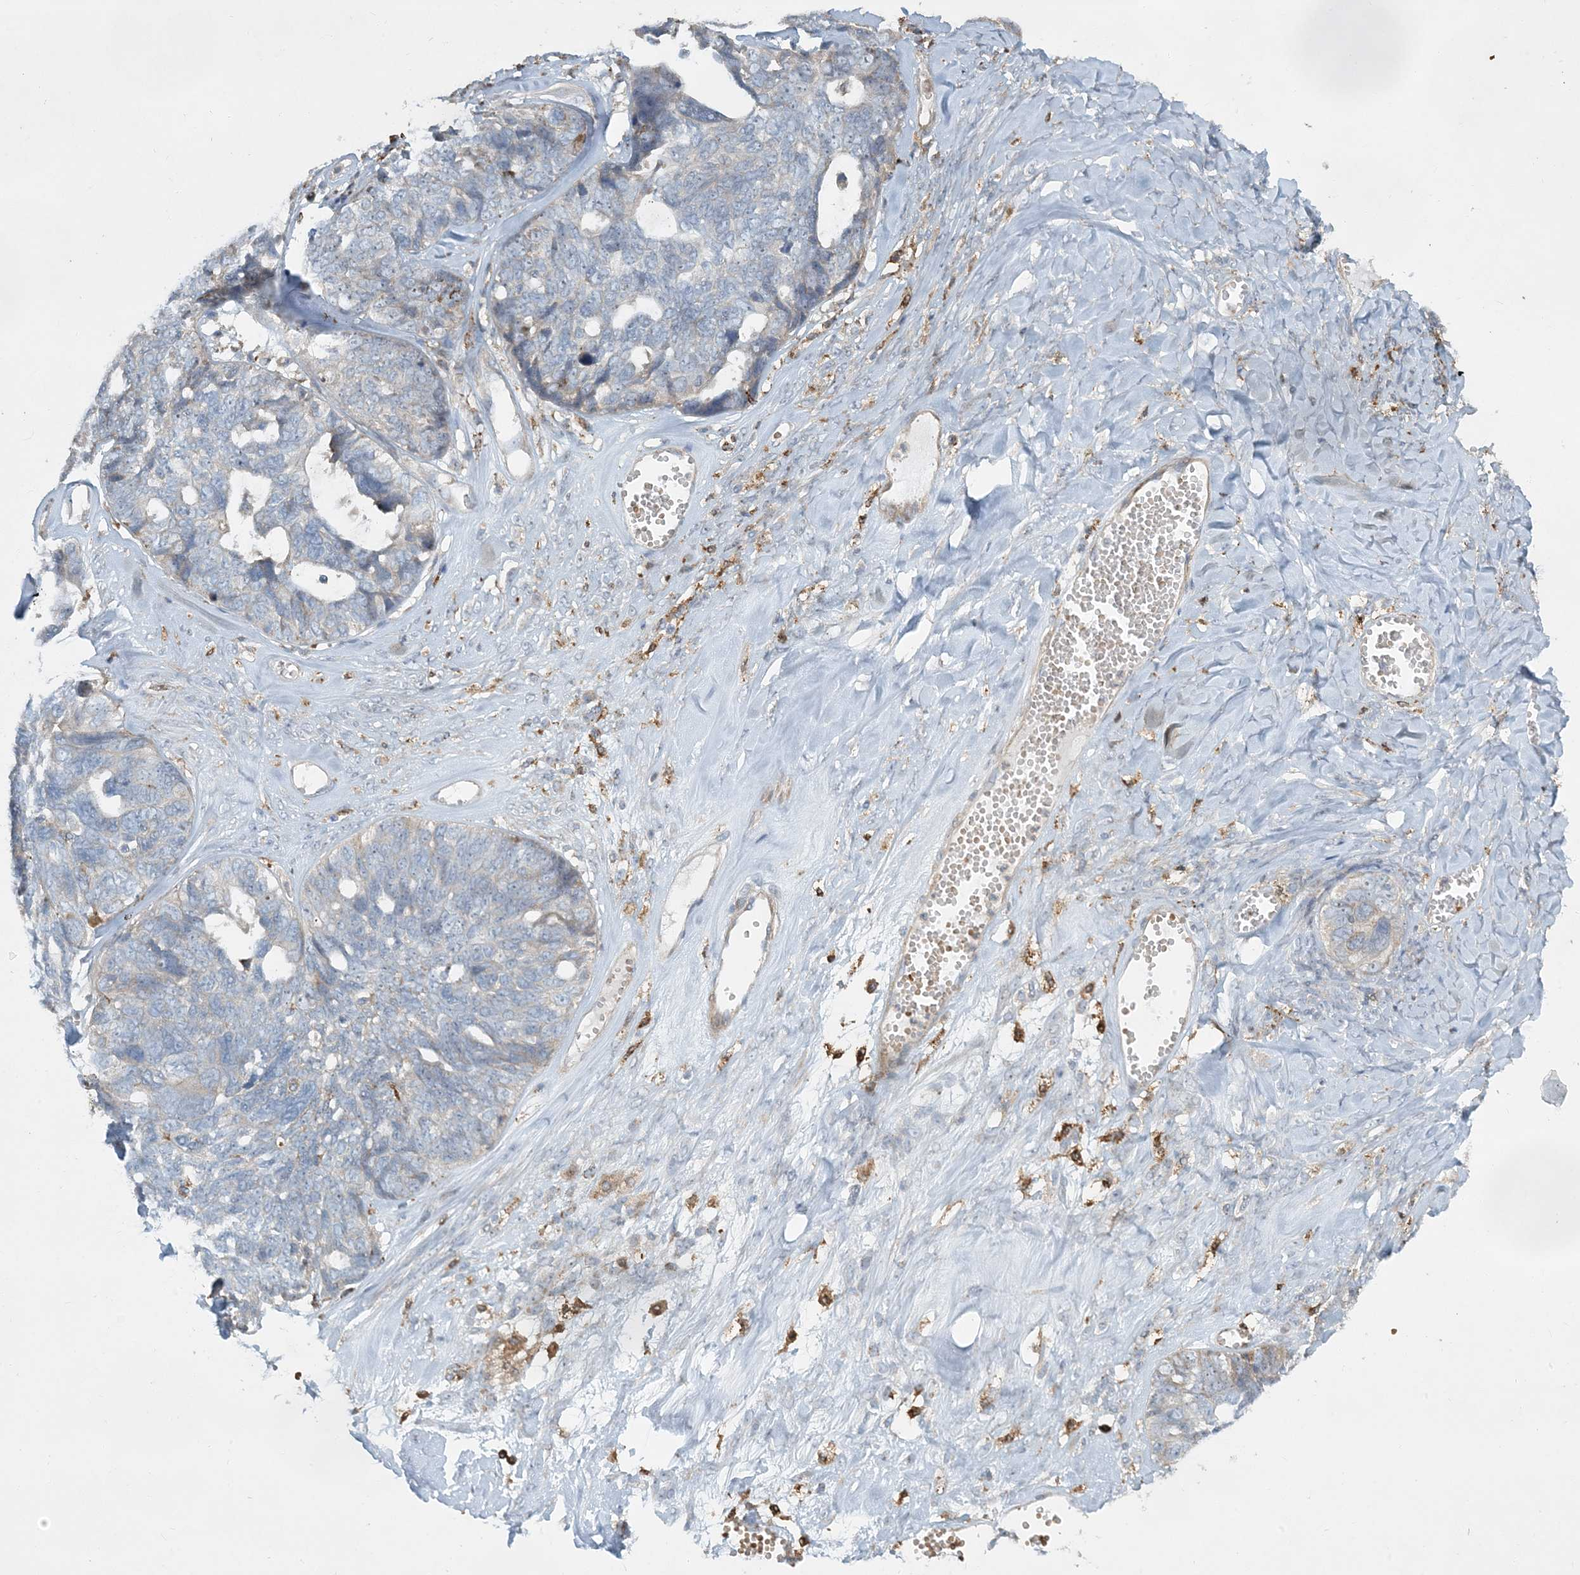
{"staining": {"intensity": "negative", "quantity": "none", "location": "none"}, "tissue": "ovarian cancer", "cell_type": "Tumor cells", "image_type": "cancer", "snomed": [{"axis": "morphology", "description": "Cystadenocarcinoma, serous, NOS"}, {"axis": "topography", "description": "Ovary"}], "caption": "DAB (3,3'-diaminobenzidine) immunohistochemical staining of human ovarian cancer reveals no significant staining in tumor cells.", "gene": "LTN1", "patient": {"sex": "female", "age": 79}}